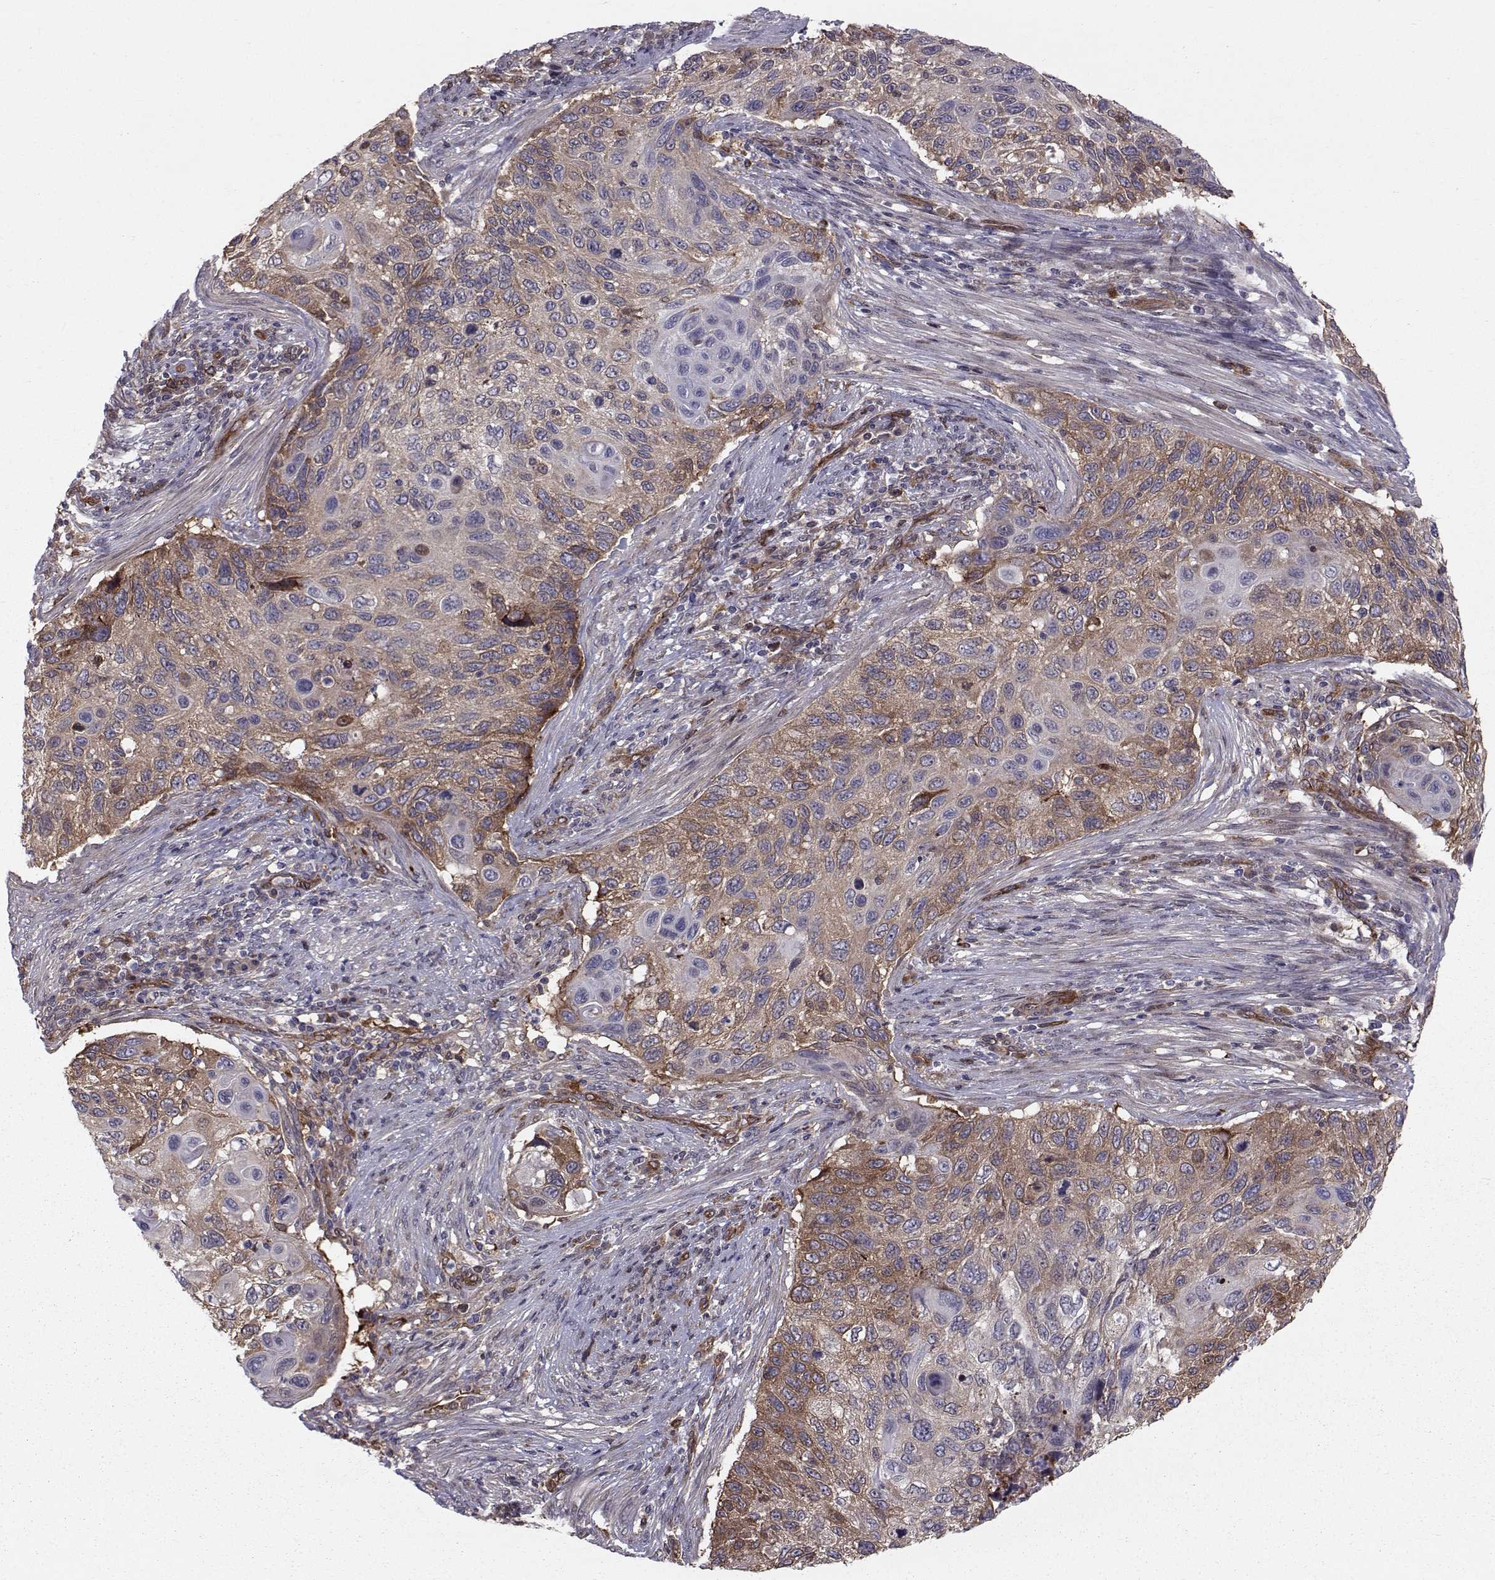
{"staining": {"intensity": "moderate", "quantity": "25%-75%", "location": "cytoplasmic/membranous"}, "tissue": "cervical cancer", "cell_type": "Tumor cells", "image_type": "cancer", "snomed": [{"axis": "morphology", "description": "Squamous cell carcinoma, NOS"}, {"axis": "topography", "description": "Cervix"}], "caption": "Protein analysis of cervical cancer tissue shows moderate cytoplasmic/membranous positivity in approximately 25%-75% of tumor cells.", "gene": "HSP90AB1", "patient": {"sex": "female", "age": 70}}